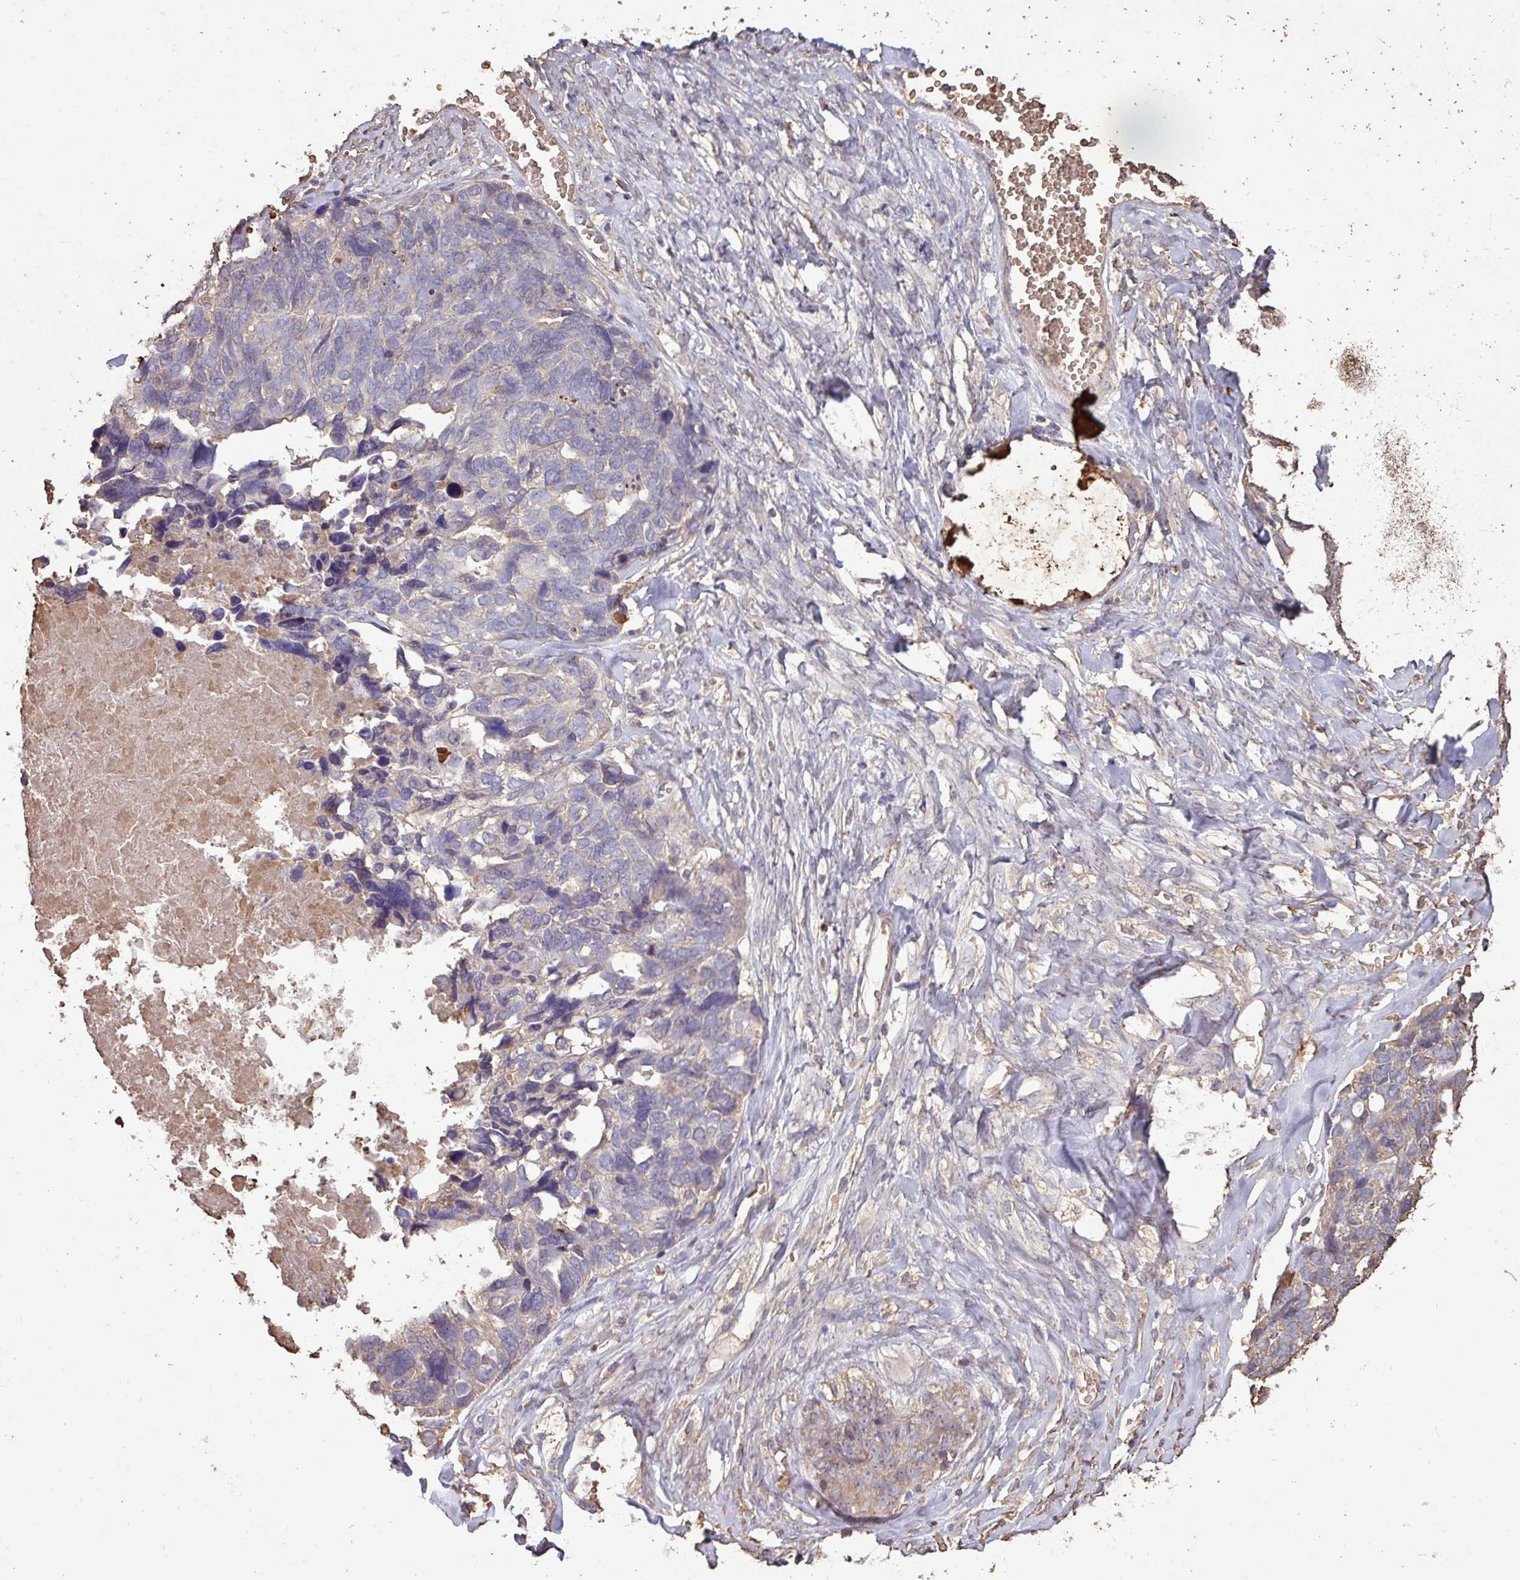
{"staining": {"intensity": "negative", "quantity": "none", "location": "none"}, "tissue": "ovarian cancer", "cell_type": "Tumor cells", "image_type": "cancer", "snomed": [{"axis": "morphology", "description": "Cystadenocarcinoma, serous, NOS"}, {"axis": "topography", "description": "Ovary"}], "caption": "Human ovarian serous cystadenocarcinoma stained for a protein using immunohistochemistry exhibits no positivity in tumor cells.", "gene": "CAMK2B", "patient": {"sex": "female", "age": 79}}